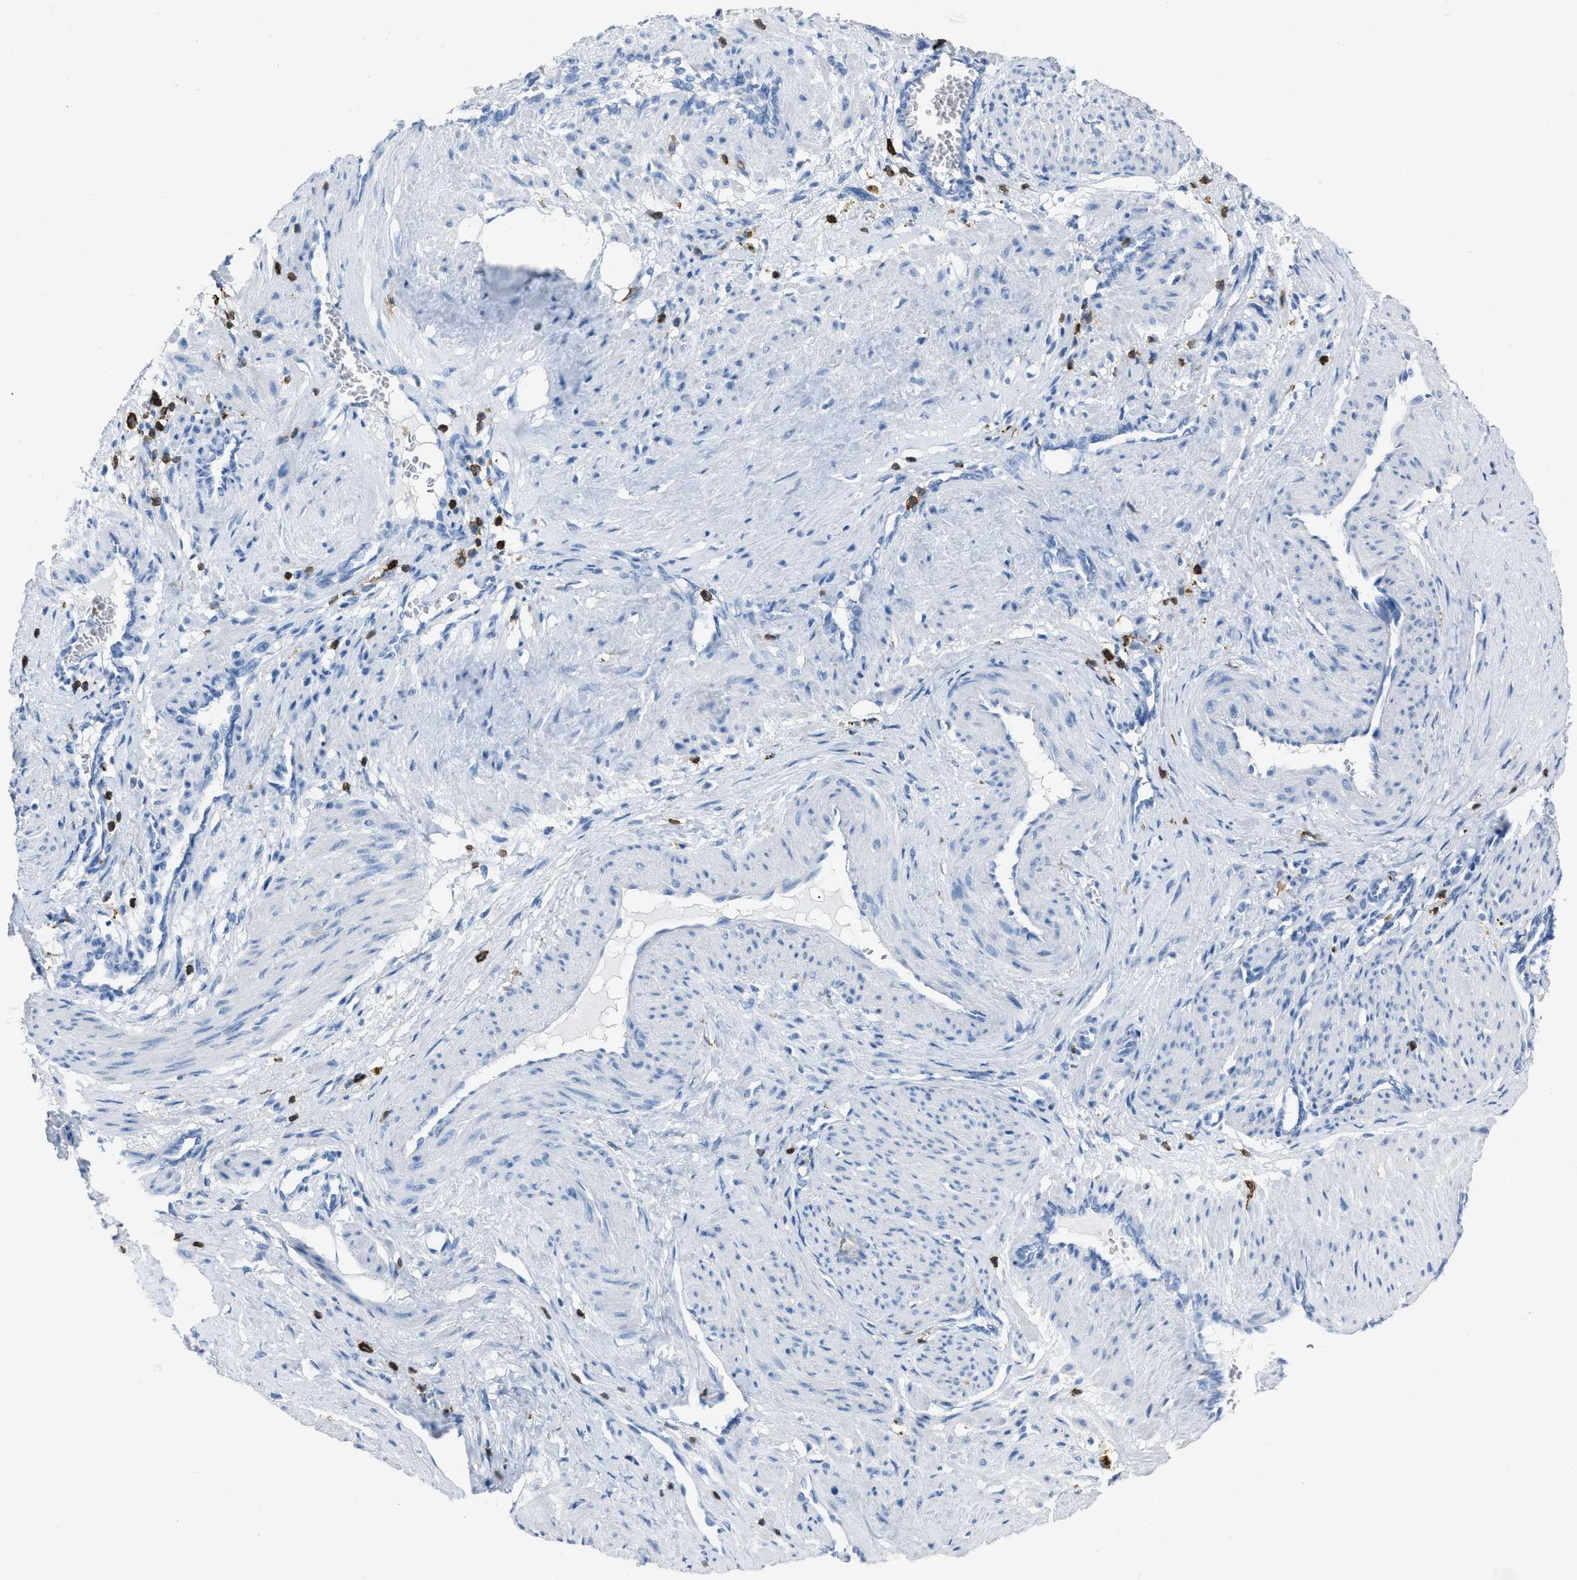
{"staining": {"intensity": "negative", "quantity": "none", "location": "none"}, "tissue": "smooth muscle", "cell_type": "Smooth muscle cells", "image_type": "normal", "snomed": [{"axis": "morphology", "description": "Normal tissue, NOS"}, {"axis": "topography", "description": "Endometrium"}], "caption": "The micrograph displays no staining of smooth muscle cells in unremarkable smooth muscle. The staining was performed using DAB to visualize the protein expression in brown, while the nuclei were stained in blue with hematoxylin (Magnification: 20x).", "gene": "LSP1", "patient": {"sex": "female", "age": 33}}